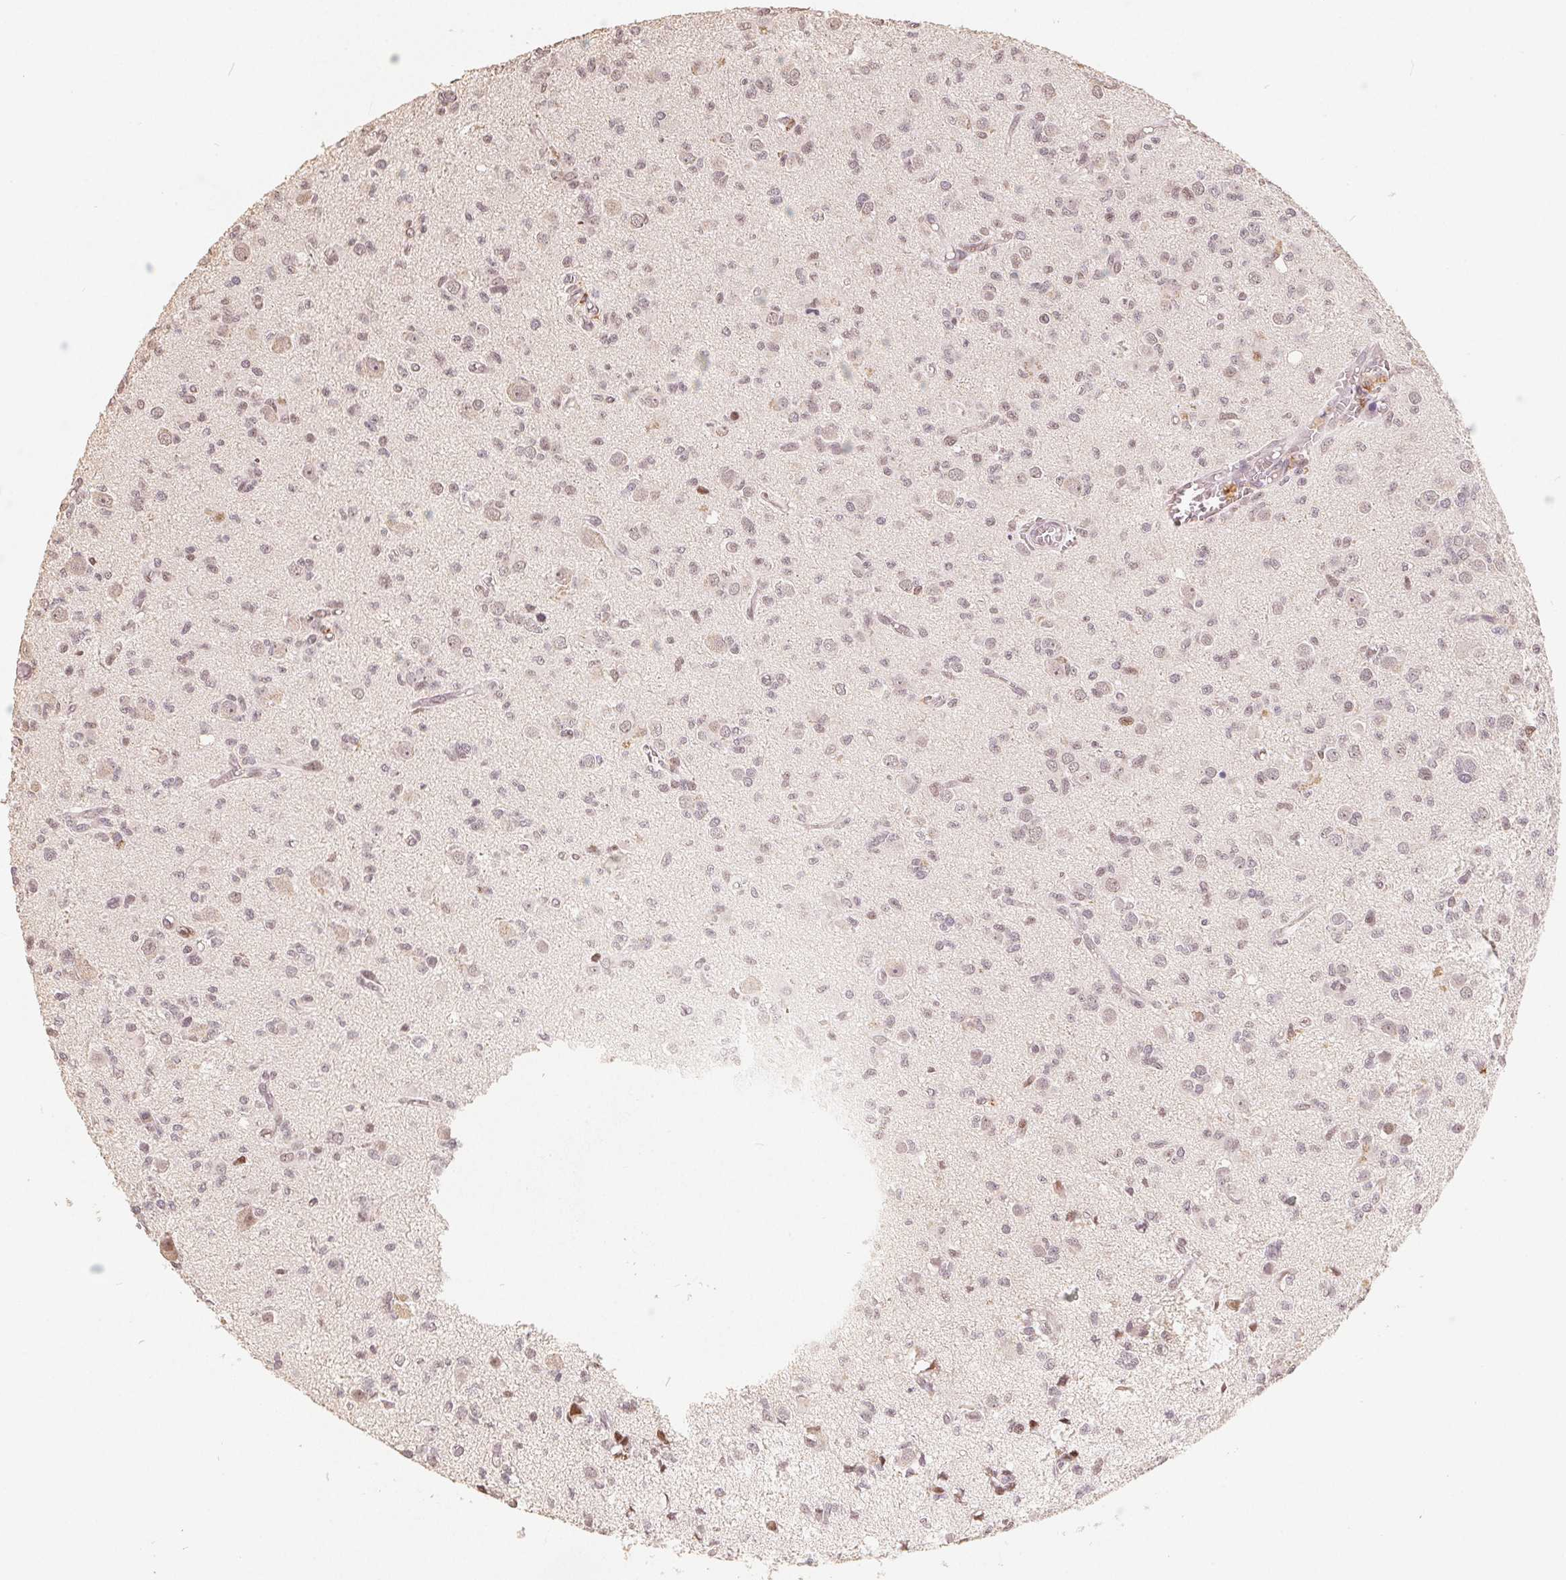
{"staining": {"intensity": "negative", "quantity": "none", "location": "none"}, "tissue": "glioma", "cell_type": "Tumor cells", "image_type": "cancer", "snomed": [{"axis": "morphology", "description": "Glioma, malignant, Low grade"}, {"axis": "topography", "description": "Brain"}], "caption": "Malignant glioma (low-grade) stained for a protein using immunohistochemistry reveals no positivity tumor cells.", "gene": "CCDC138", "patient": {"sex": "male", "age": 64}}